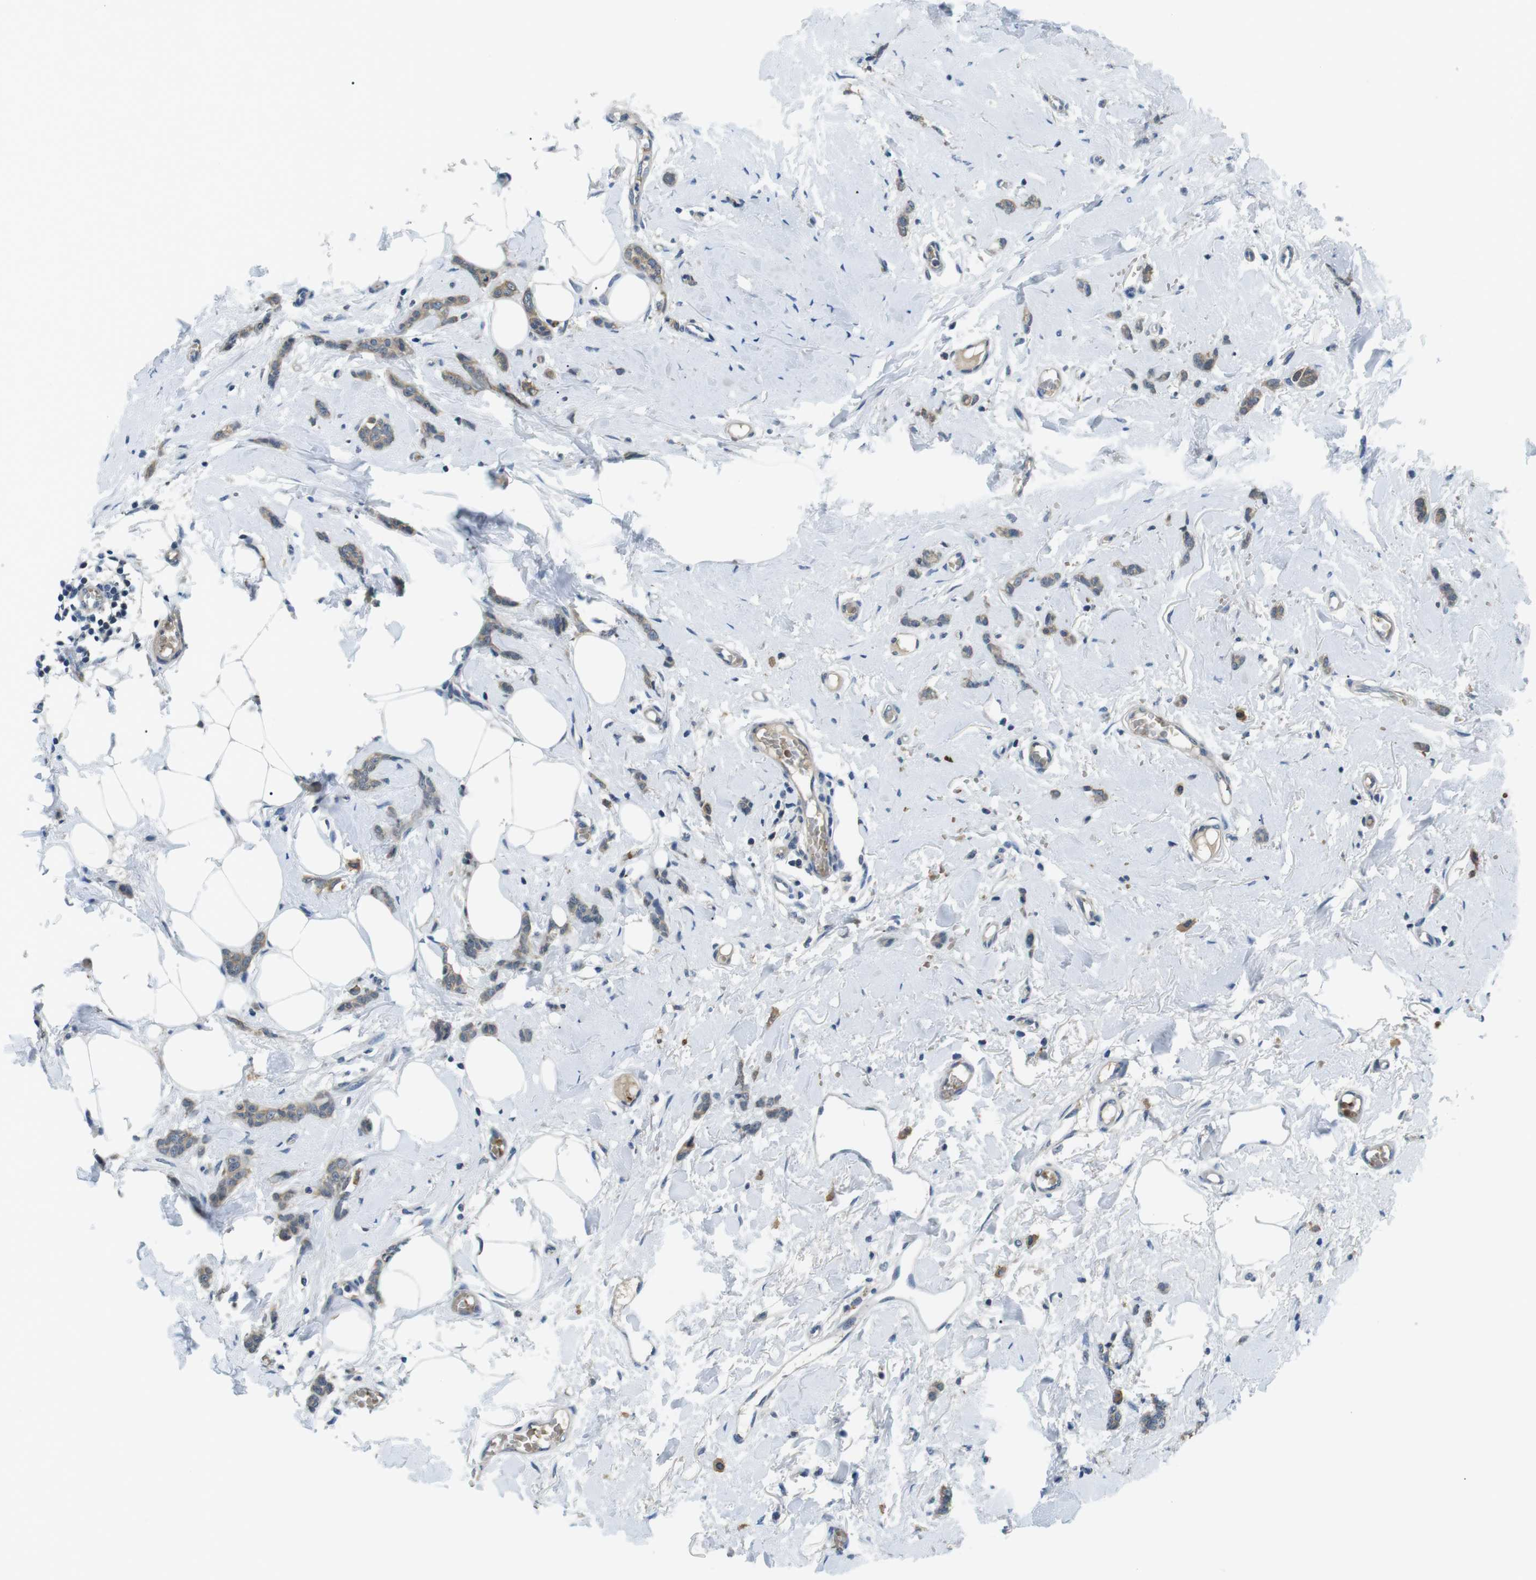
{"staining": {"intensity": "weak", "quantity": ">75%", "location": "cytoplasmic/membranous"}, "tissue": "breast cancer", "cell_type": "Tumor cells", "image_type": "cancer", "snomed": [{"axis": "morphology", "description": "Lobular carcinoma"}, {"axis": "topography", "description": "Skin"}, {"axis": "topography", "description": "Breast"}], "caption": "Weak cytoplasmic/membranous positivity for a protein is seen in approximately >75% of tumor cells of breast cancer using immunohistochemistry.", "gene": "WSCD1", "patient": {"sex": "female", "age": 46}}